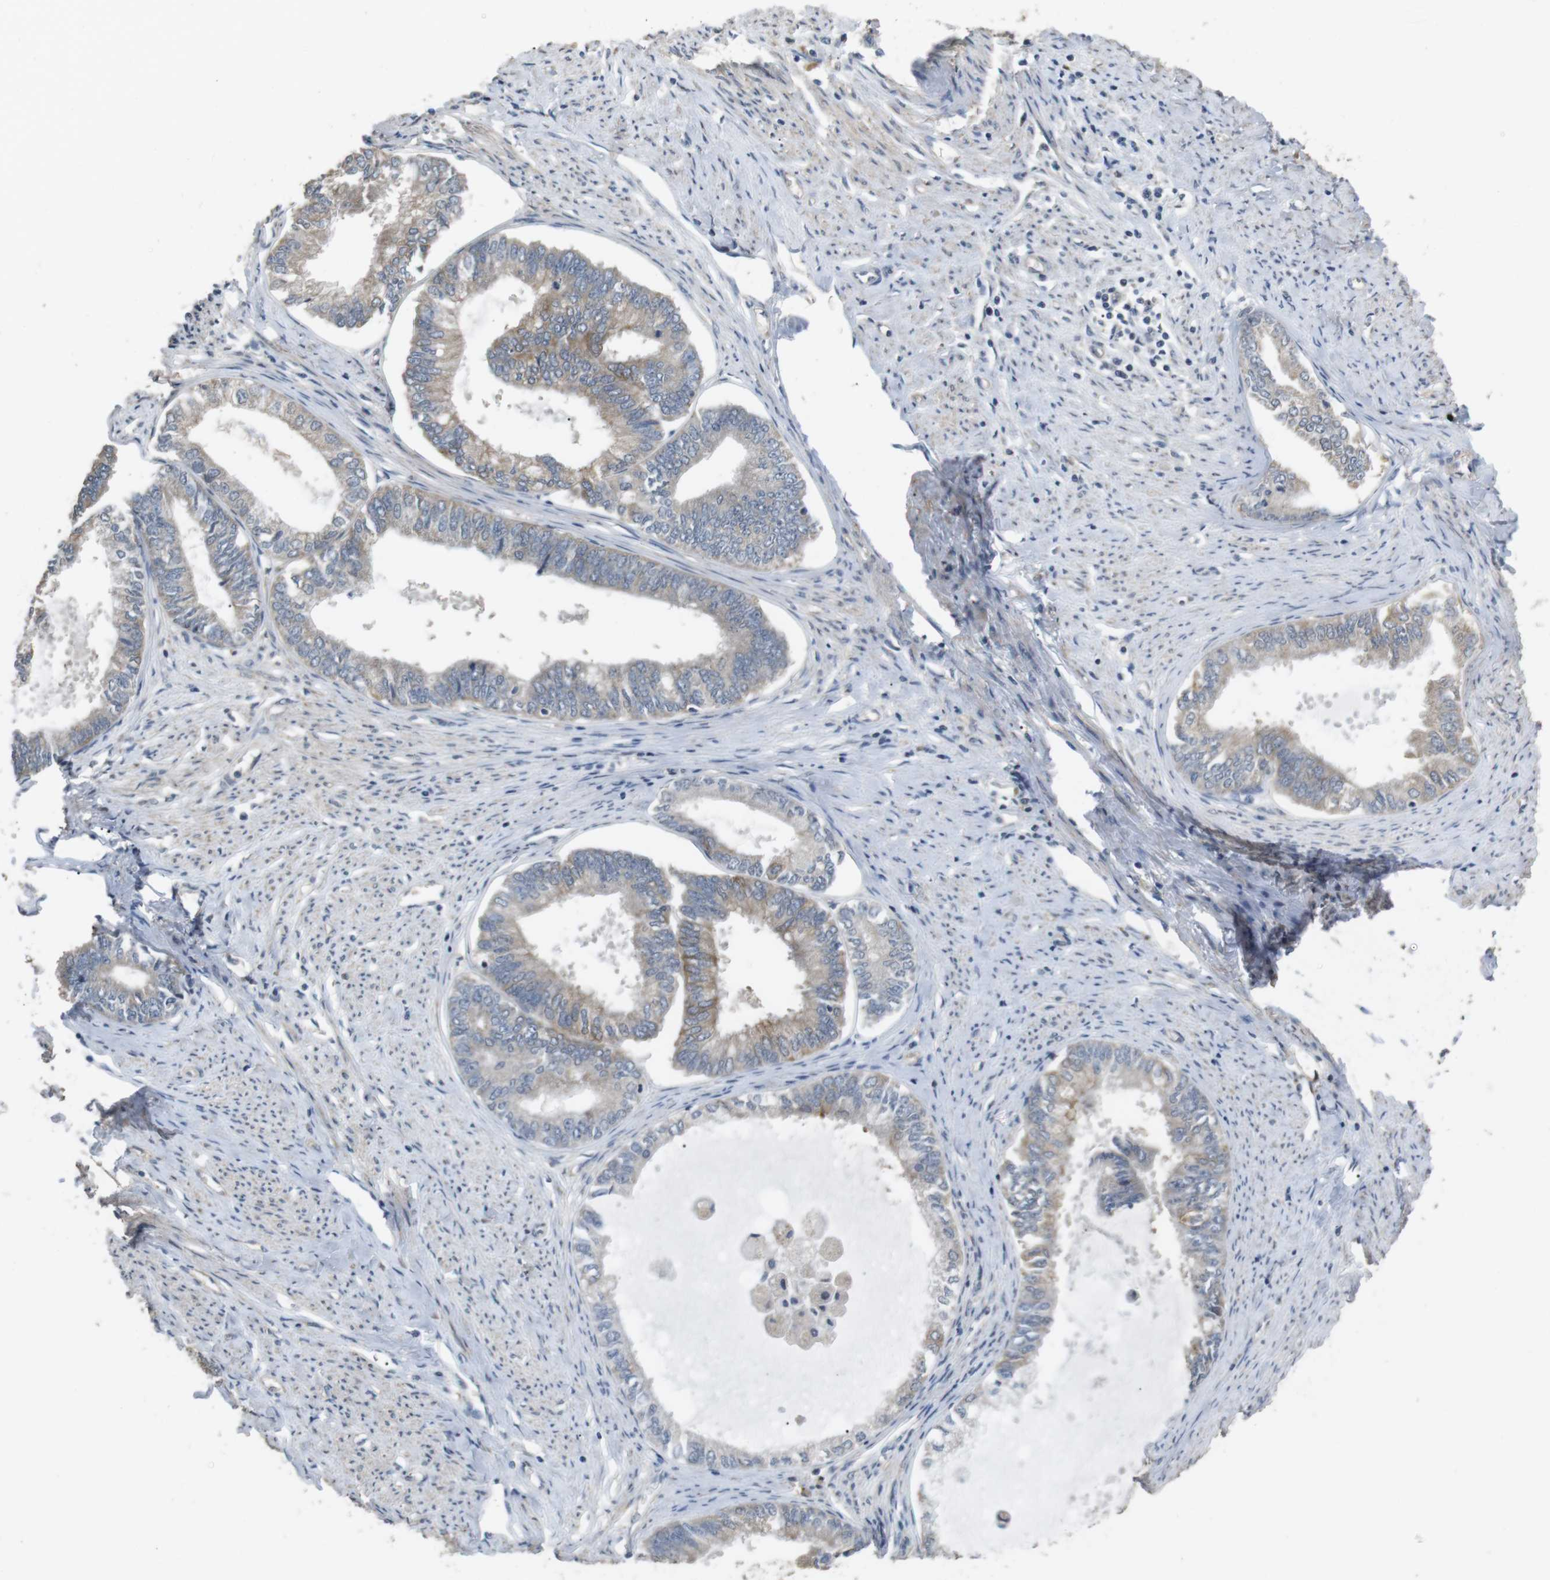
{"staining": {"intensity": "weak", "quantity": "<25%", "location": "cytoplasmic/membranous"}, "tissue": "endometrial cancer", "cell_type": "Tumor cells", "image_type": "cancer", "snomed": [{"axis": "morphology", "description": "Adenocarcinoma, NOS"}, {"axis": "topography", "description": "Endometrium"}], "caption": "DAB immunohistochemical staining of human adenocarcinoma (endometrial) exhibits no significant expression in tumor cells.", "gene": "ADGRL3", "patient": {"sex": "female", "age": 86}}